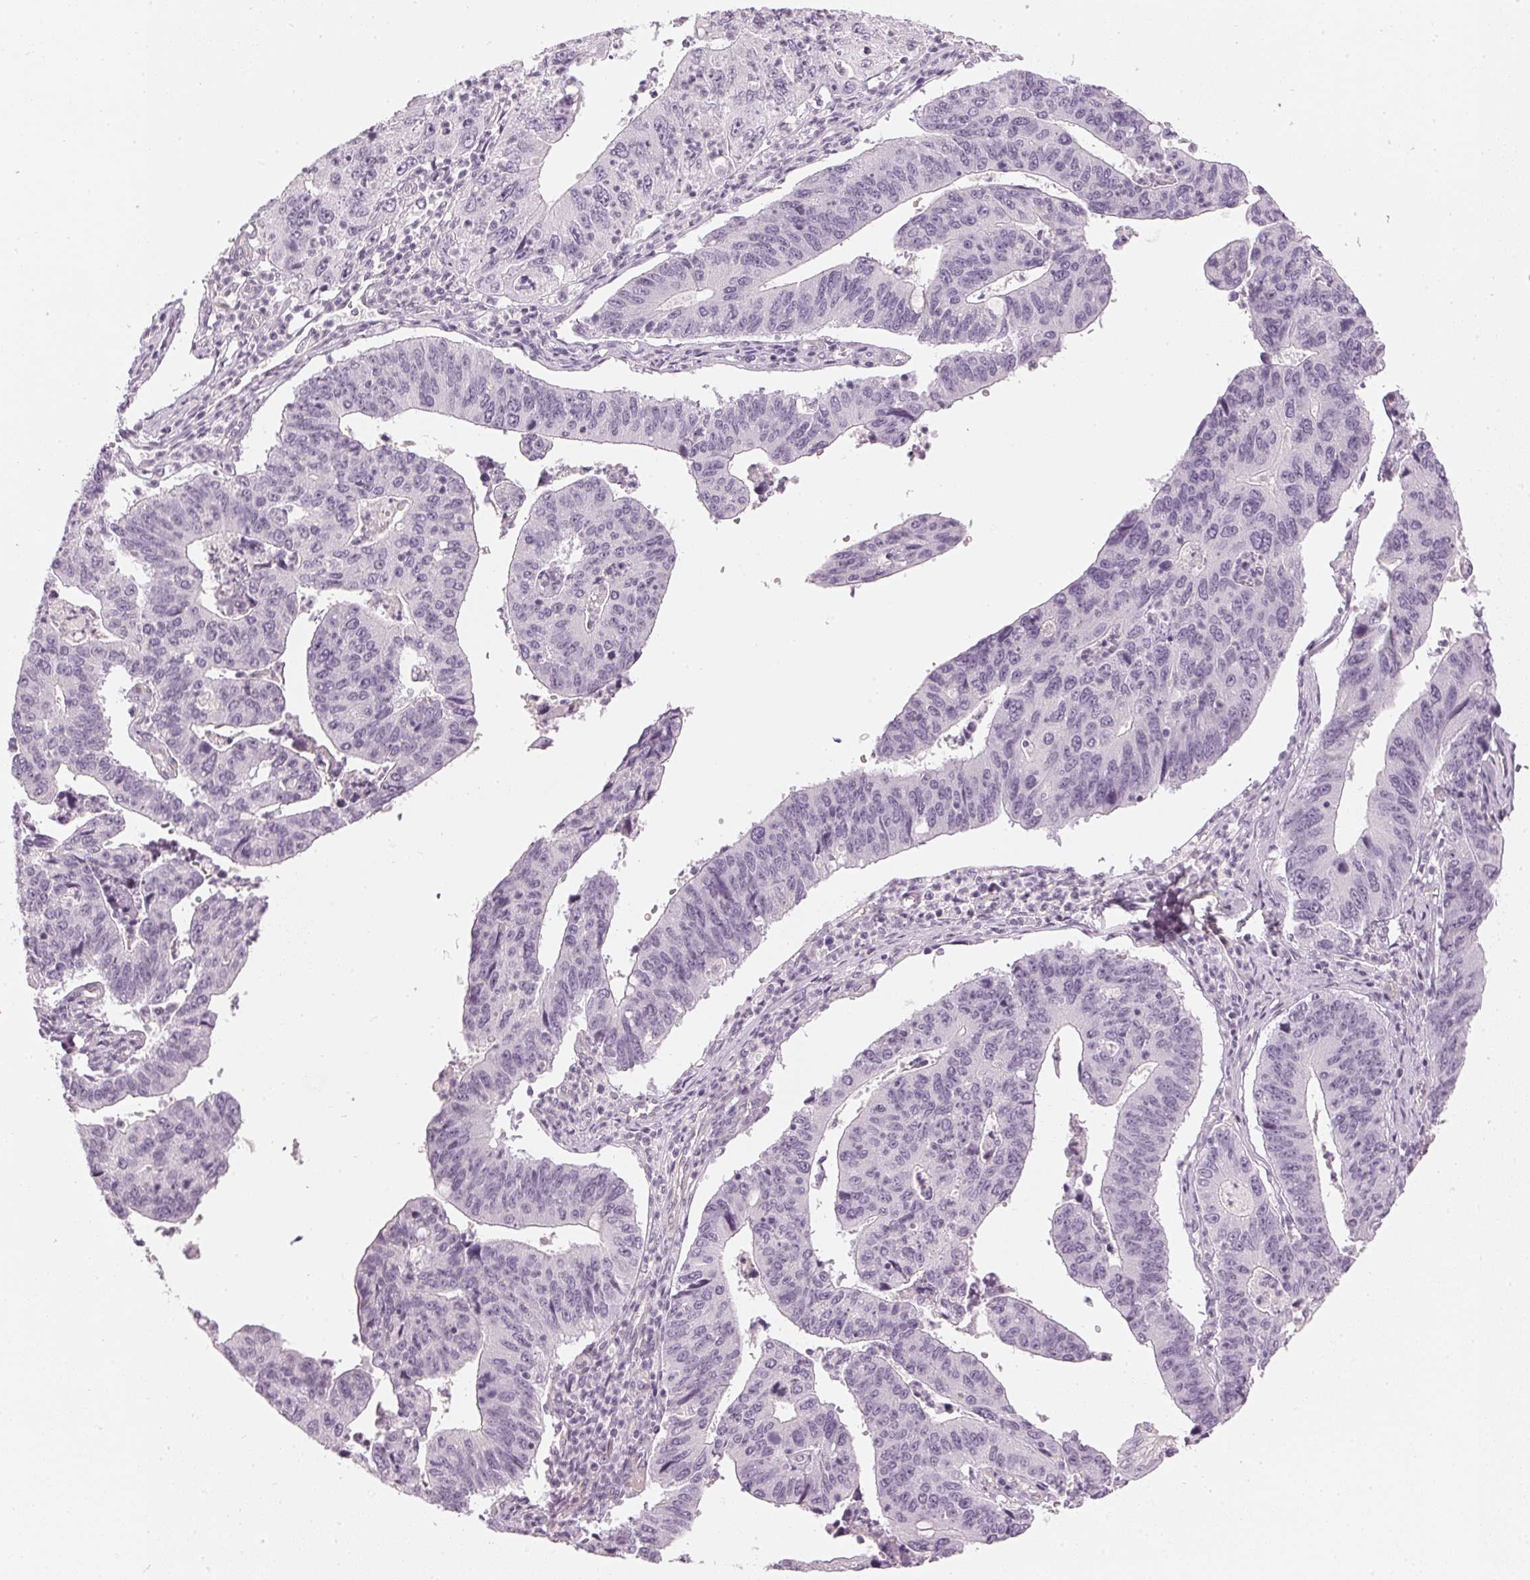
{"staining": {"intensity": "negative", "quantity": "none", "location": "none"}, "tissue": "stomach cancer", "cell_type": "Tumor cells", "image_type": "cancer", "snomed": [{"axis": "morphology", "description": "Adenocarcinoma, NOS"}, {"axis": "topography", "description": "Stomach"}], "caption": "Human stomach cancer (adenocarcinoma) stained for a protein using immunohistochemistry exhibits no expression in tumor cells.", "gene": "APLP1", "patient": {"sex": "male", "age": 59}}